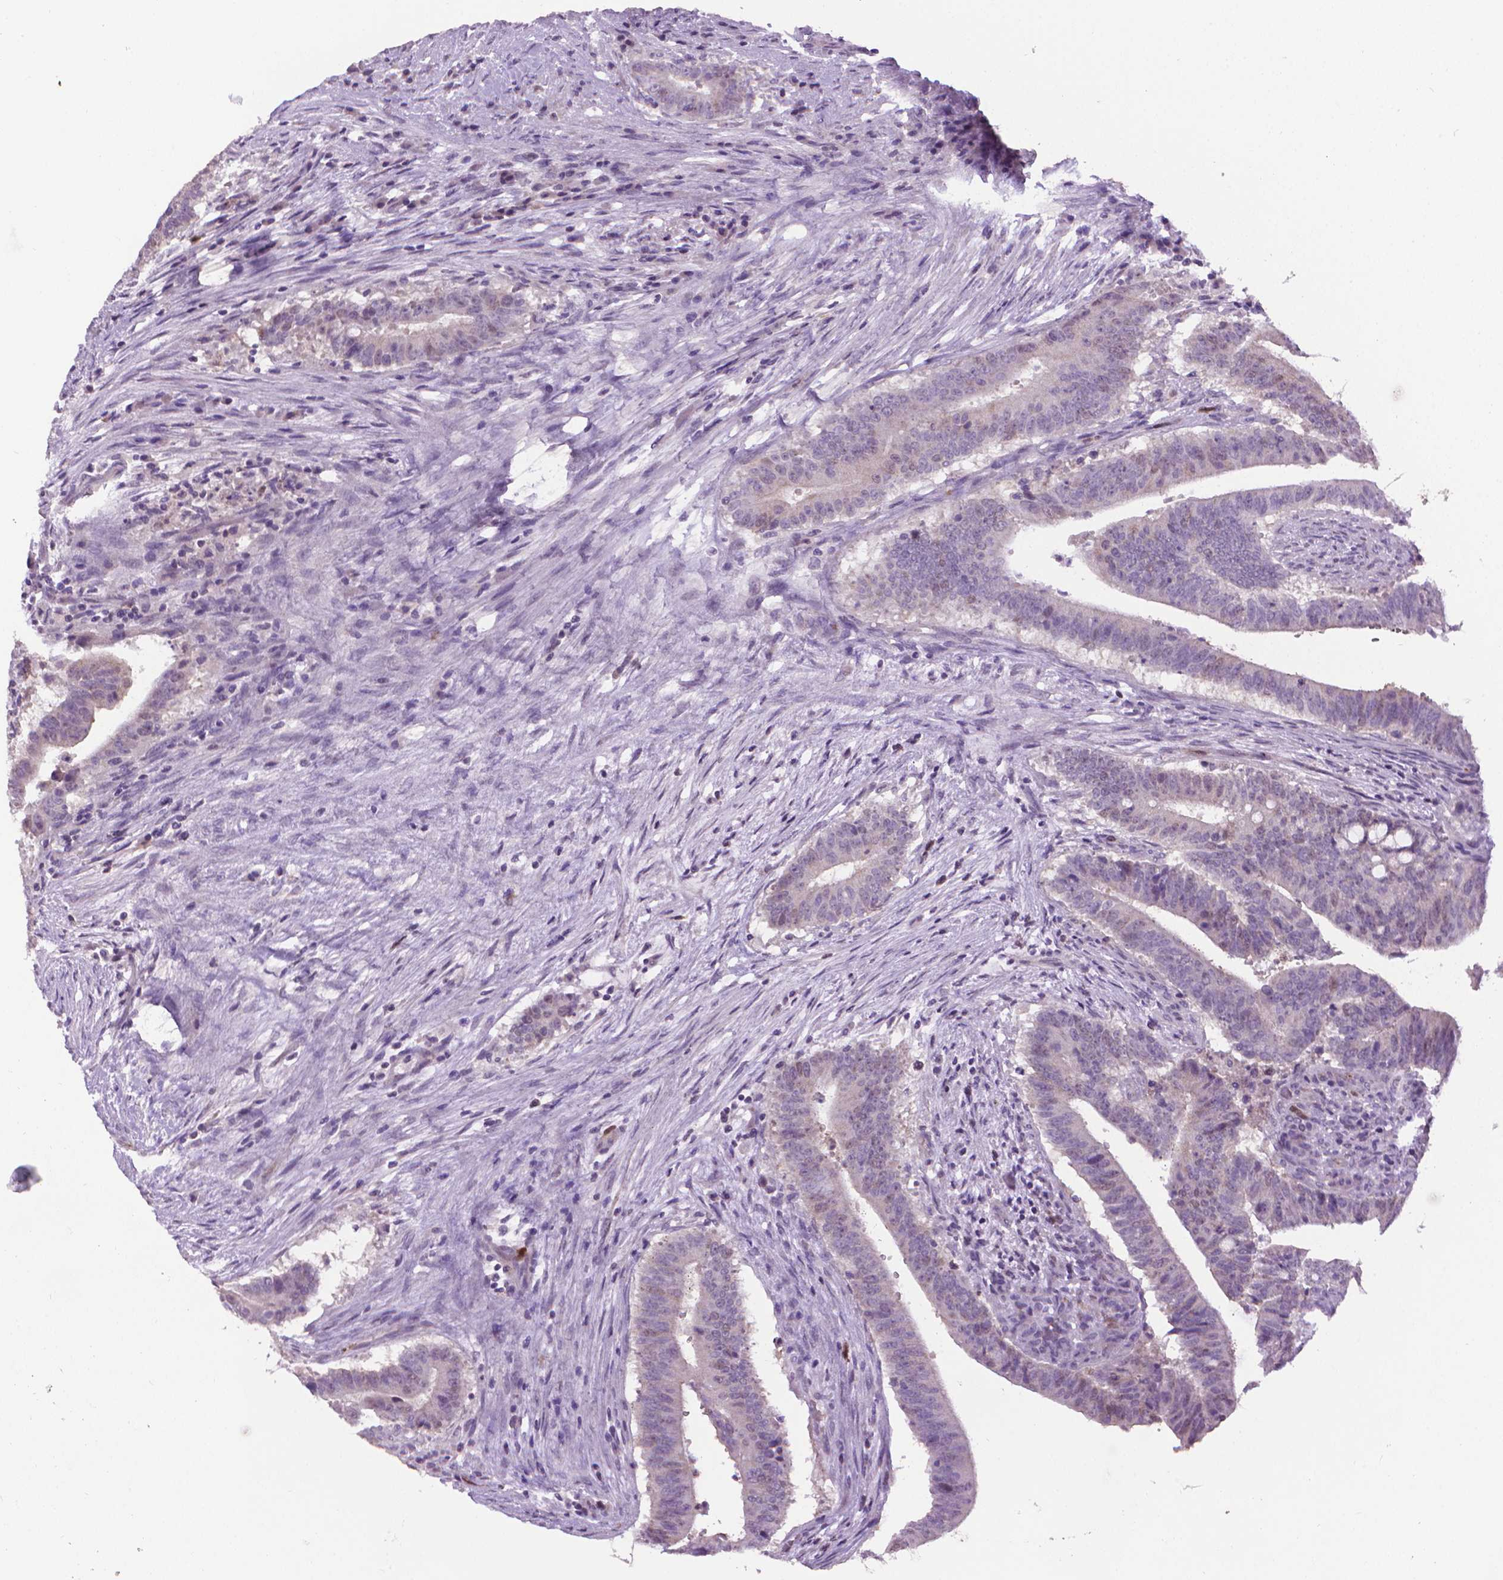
{"staining": {"intensity": "negative", "quantity": "none", "location": "none"}, "tissue": "colorectal cancer", "cell_type": "Tumor cells", "image_type": "cancer", "snomed": [{"axis": "morphology", "description": "Adenocarcinoma, NOS"}, {"axis": "topography", "description": "Colon"}], "caption": "Photomicrograph shows no protein staining in tumor cells of colorectal cancer (adenocarcinoma) tissue.", "gene": "CDKN2D", "patient": {"sex": "female", "age": 43}}